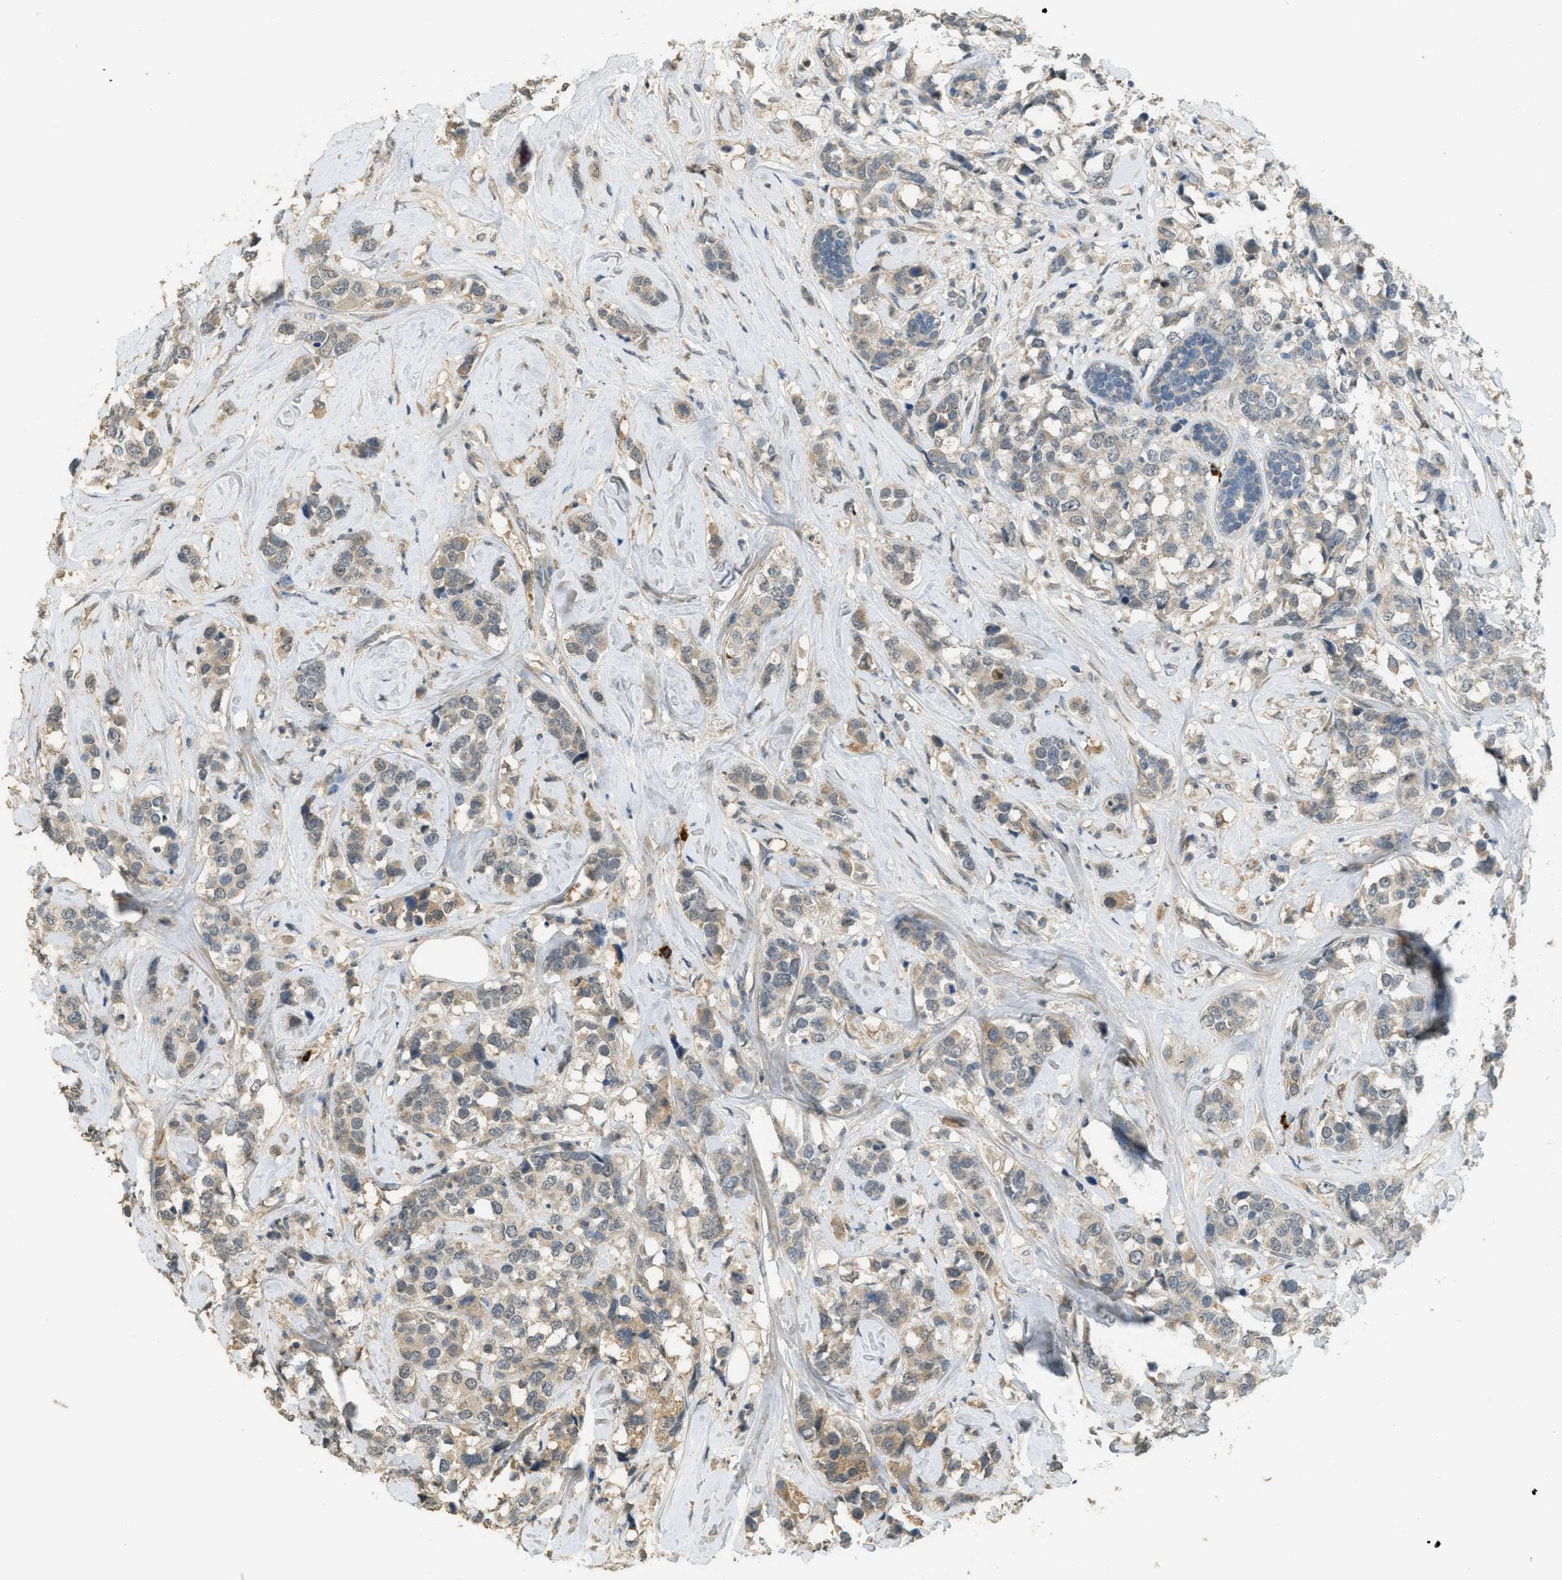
{"staining": {"intensity": "weak", "quantity": "25%-75%", "location": "cytoplasmic/membranous"}, "tissue": "breast cancer", "cell_type": "Tumor cells", "image_type": "cancer", "snomed": [{"axis": "morphology", "description": "Lobular carcinoma"}, {"axis": "topography", "description": "Breast"}], "caption": "Breast cancer stained with a protein marker demonstrates weak staining in tumor cells.", "gene": "IGF2BP2", "patient": {"sex": "female", "age": 59}}